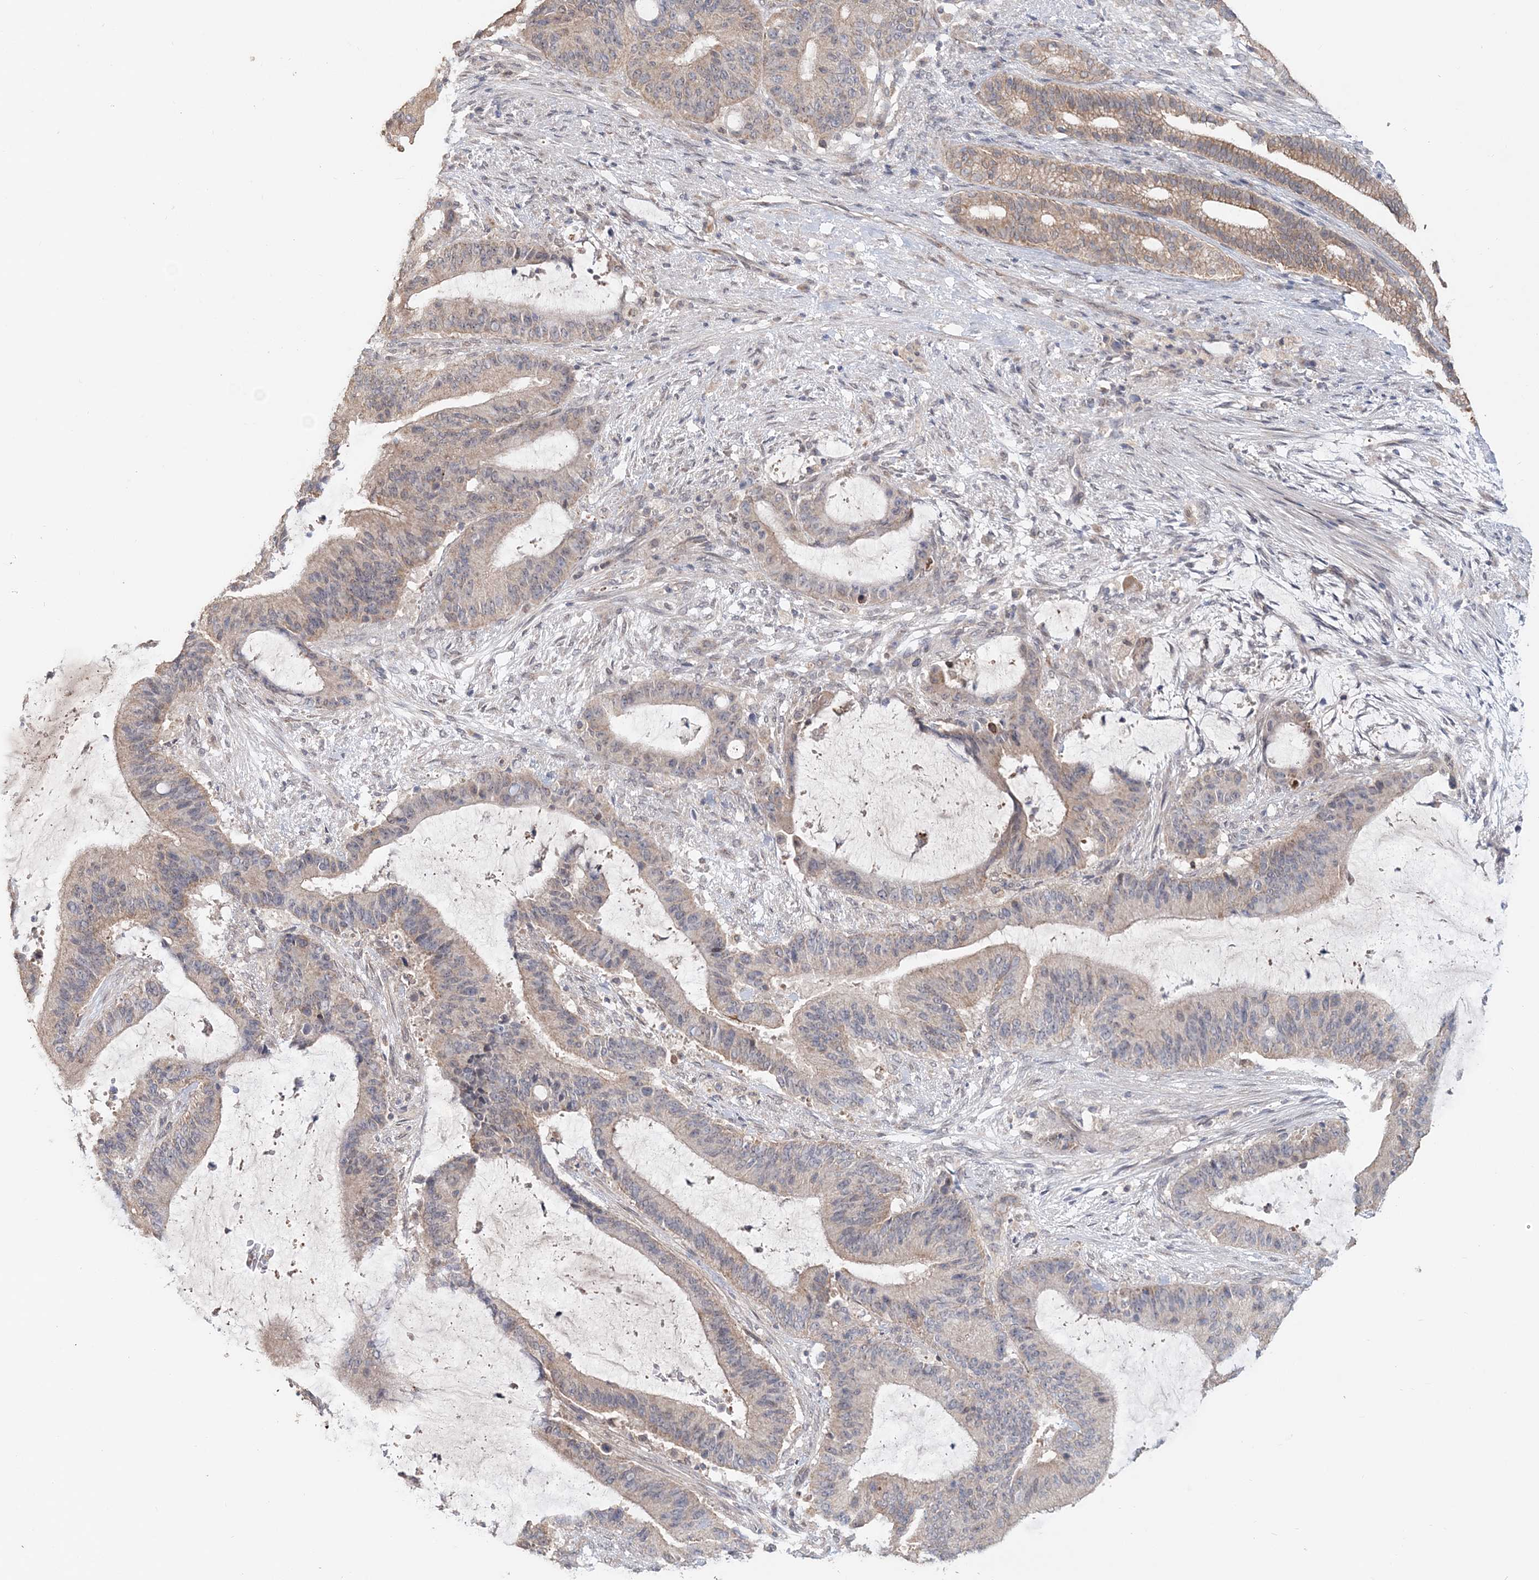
{"staining": {"intensity": "weak", "quantity": "25%-75%", "location": "cytoplasmic/membranous"}, "tissue": "liver cancer", "cell_type": "Tumor cells", "image_type": "cancer", "snomed": [{"axis": "morphology", "description": "Normal tissue, NOS"}, {"axis": "morphology", "description": "Cholangiocarcinoma"}, {"axis": "topography", "description": "Liver"}, {"axis": "topography", "description": "Peripheral nerve tissue"}], "caption": "Liver cancer stained with a protein marker shows weak staining in tumor cells.", "gene": "FBXO38", "patient": {"sex": "female", "age": 73}}